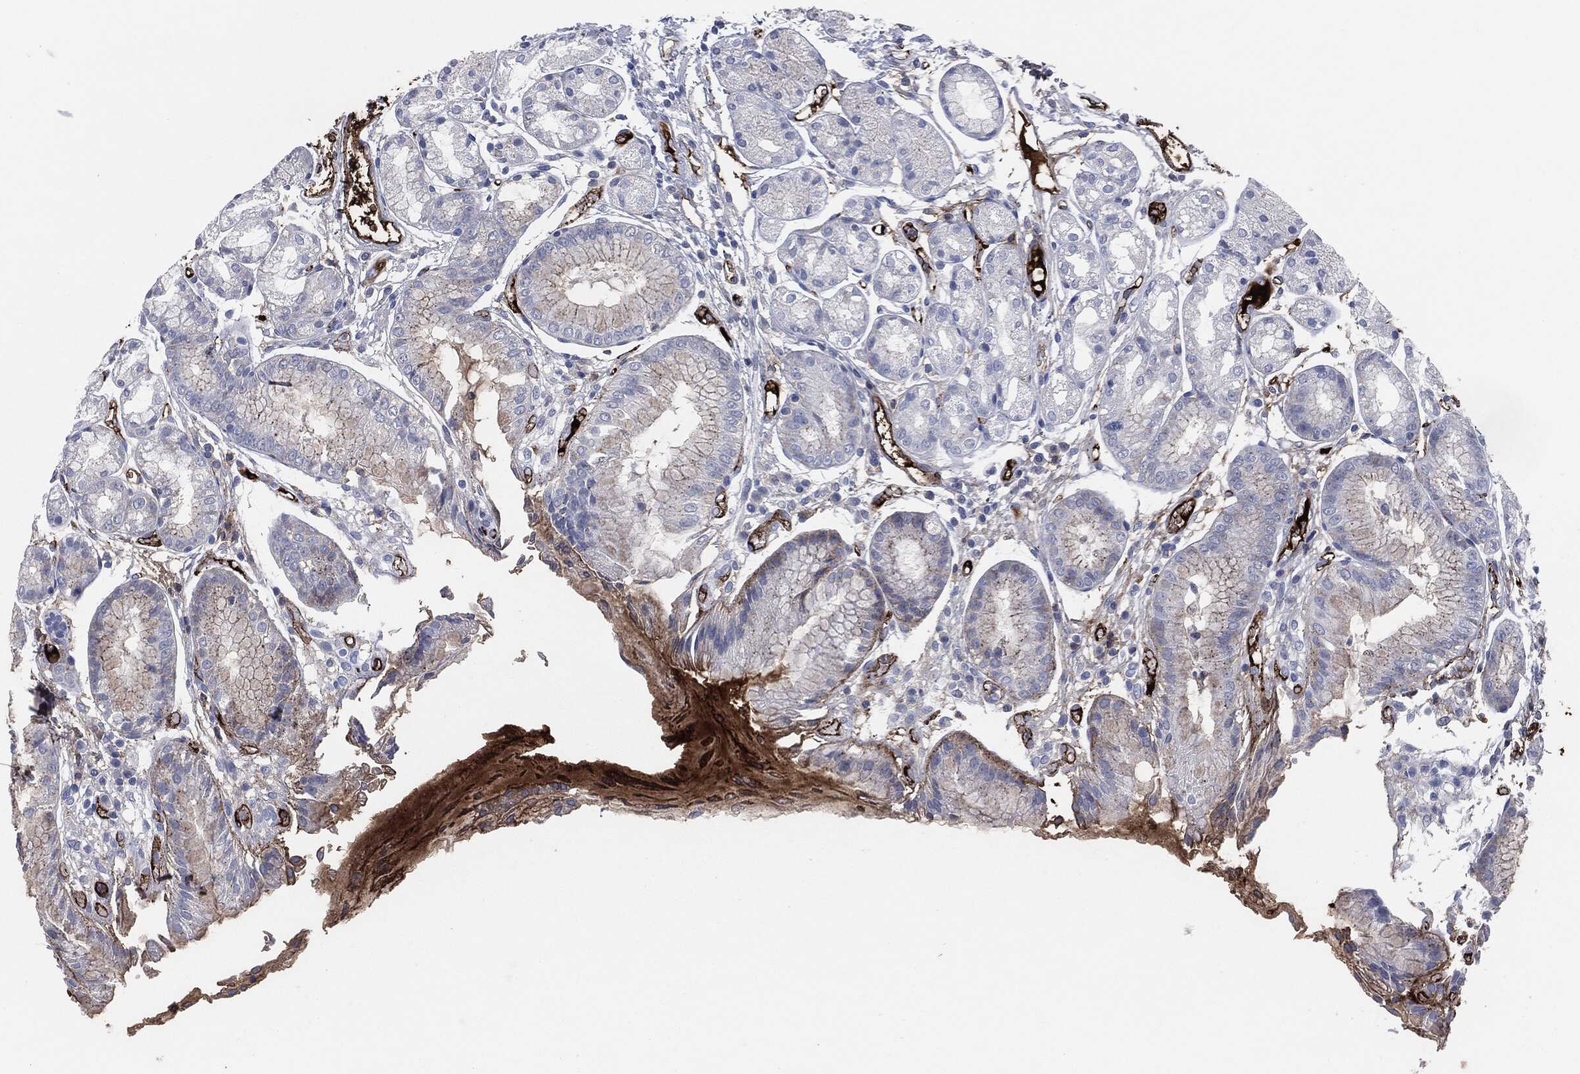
{"staining": {"intensity": "negative", "quantity": "none", "location": "none"}, "tissue": "stomach", "cell_type": "Glandular cells", "image_type": "normal", "snomed": [{"axis": "morphology", "description": "Normal tissue, NOS"}, {"axis": "topography", "description": "Stomach, upper"}], "caption": "Histopathology image shows no significant protein expression in glandular cells of normal stomach.", "gene": "APOB", "patient": {"sex": "male", "age": 72}}